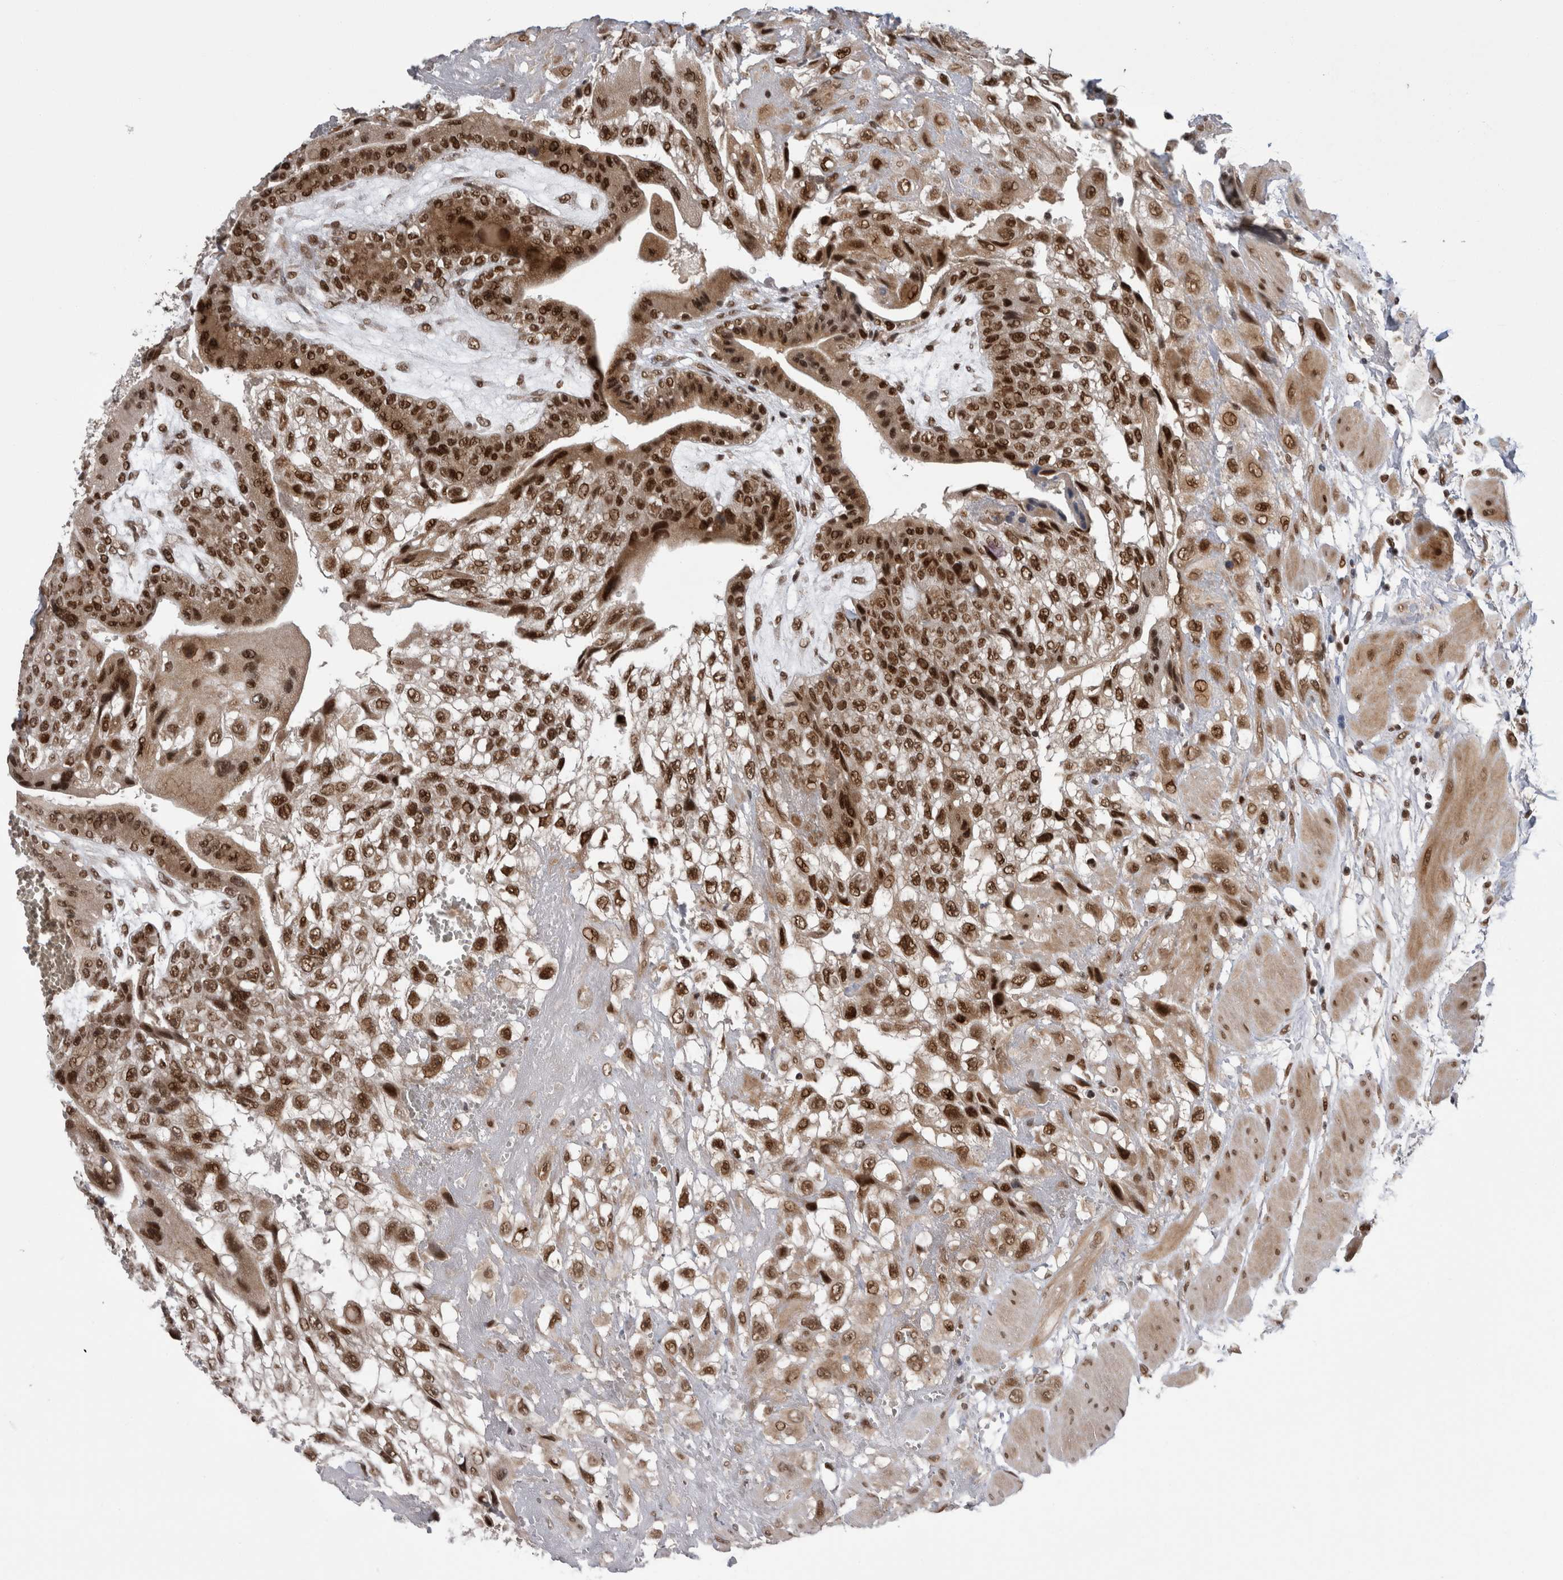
{"staining": {"intensity": "strong", "quantity": ">75%", "location": "nuclear"}, "tissue": "fallopian tube", "cell_type": "Glandular cells", "image_type": "normal", "snomed": [{"axis": "morphology", "description": "Normal tissue, NOS"}, {"axis": "topography", "description": "Fallopian tube"}, {"axis": "topography", "description": "Placenta"}], "caption": "Immunohistochemistry (IHC) of benign fallopian tube reveals high levels of strong nuclear staining in approximately >75% of glandular cells. (DAB = brown stain, brightfield microscopy at high magnification).", "gene": "CPSF2", "patient": {"sex": "female", "age": 32}}